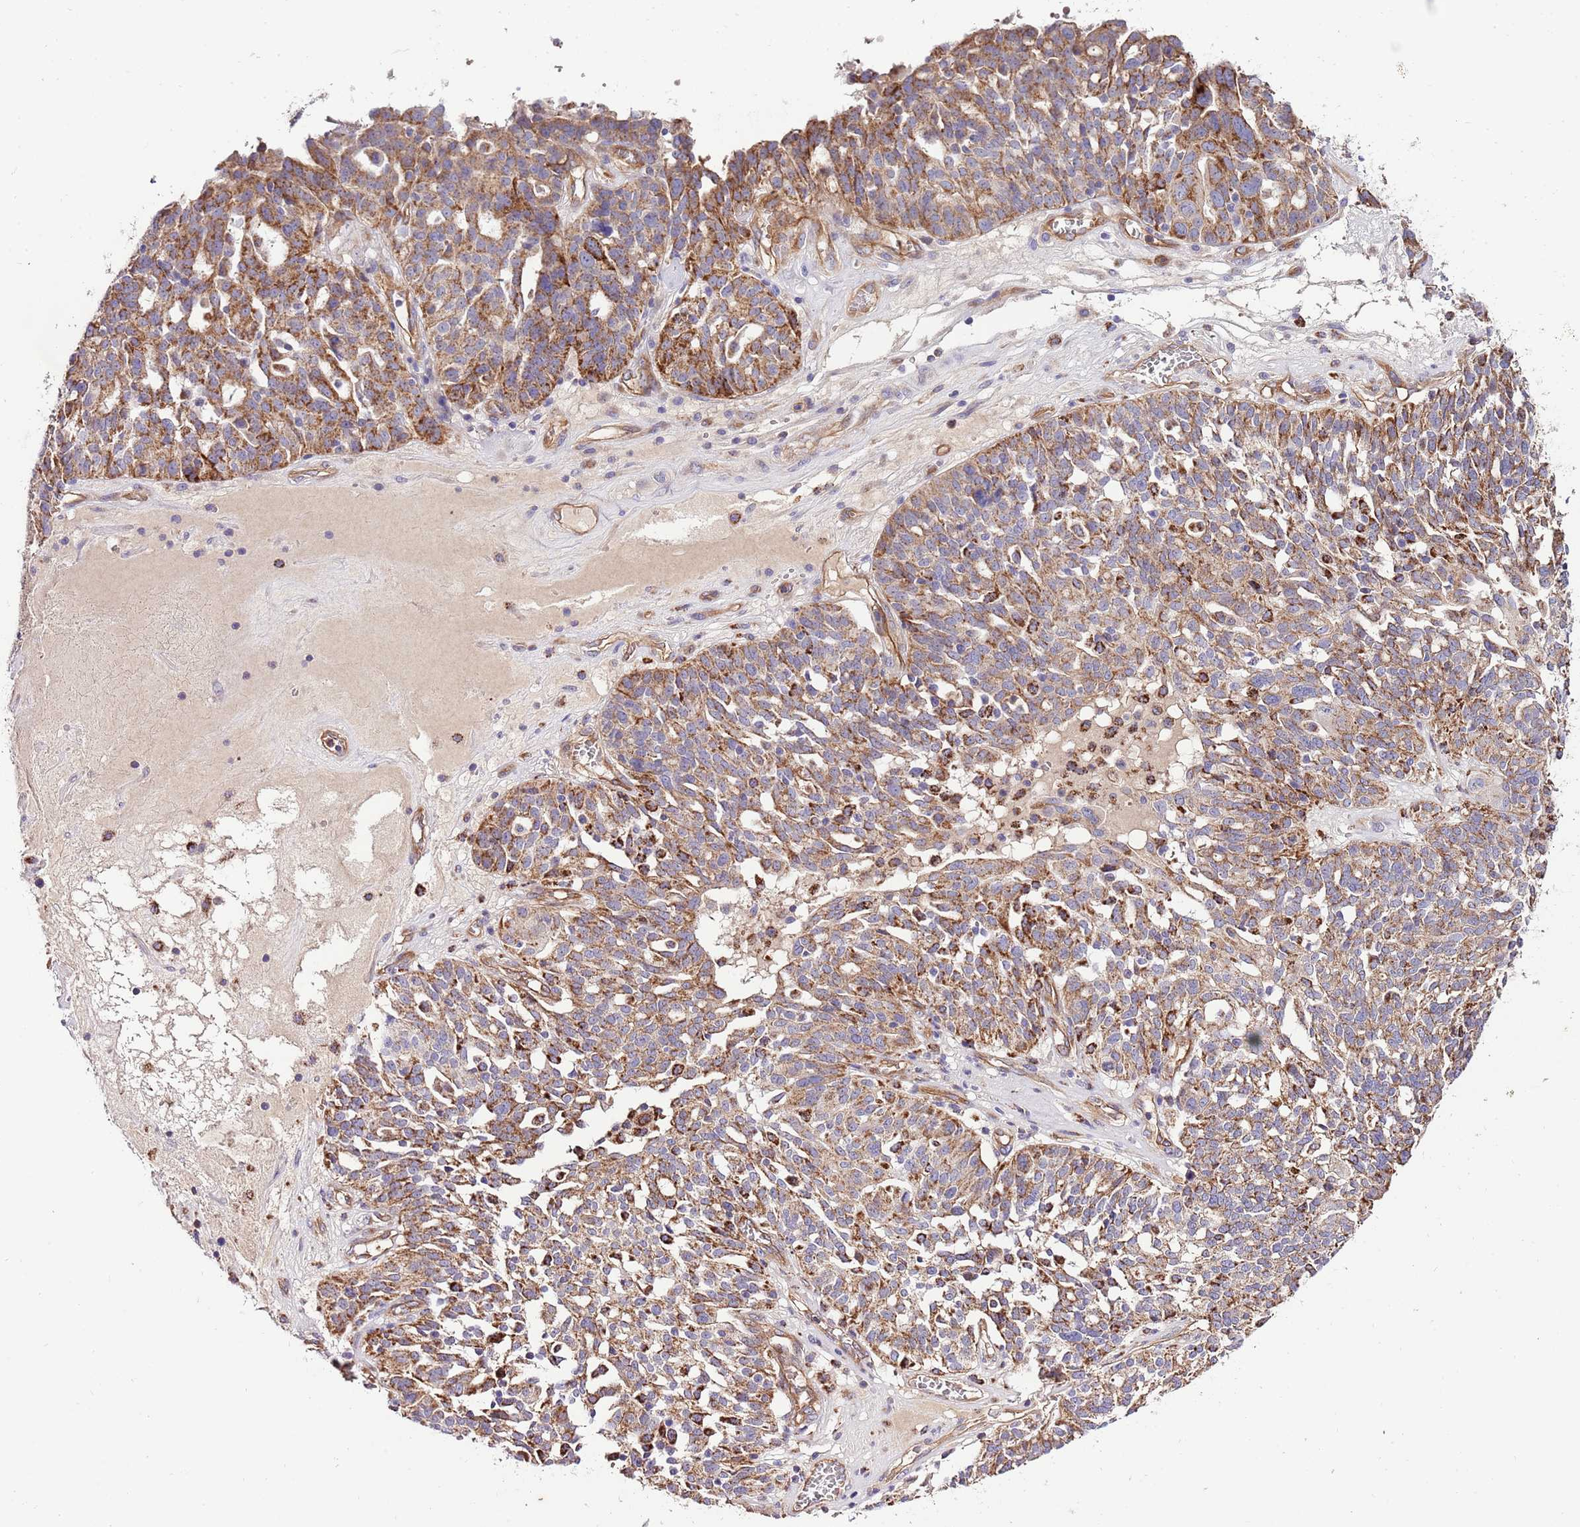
{"staining": {"intensity": "moderate", "quantity": ">75%", "location": "cytoplasmic/membranous"}, "tissue": "ovarian cancer", "cell_type": "Tumor cells", "image_type": "cancer", "snomed": [{"axis": "morphology", "description": "Cystadenocarcinoma, serous, NOS"}, {"axis": "topography", "description": "Ovary"}], "caption": "Brown immunohistochemical staining in ovarian cancer (serous cystadenocarcinoma) reveals moderate cytoplasmic/membranous positivity in about >75% of tumor cells. The staining was performed using DAB (3,3'-diaminobenzidine) to visualize the protein expression in brown, while the nuclei were stained in blue with hematoxylin (Magnification: 20x).", "gene": "DOCK6", "patient": {"sex": "female", "age": 59}}